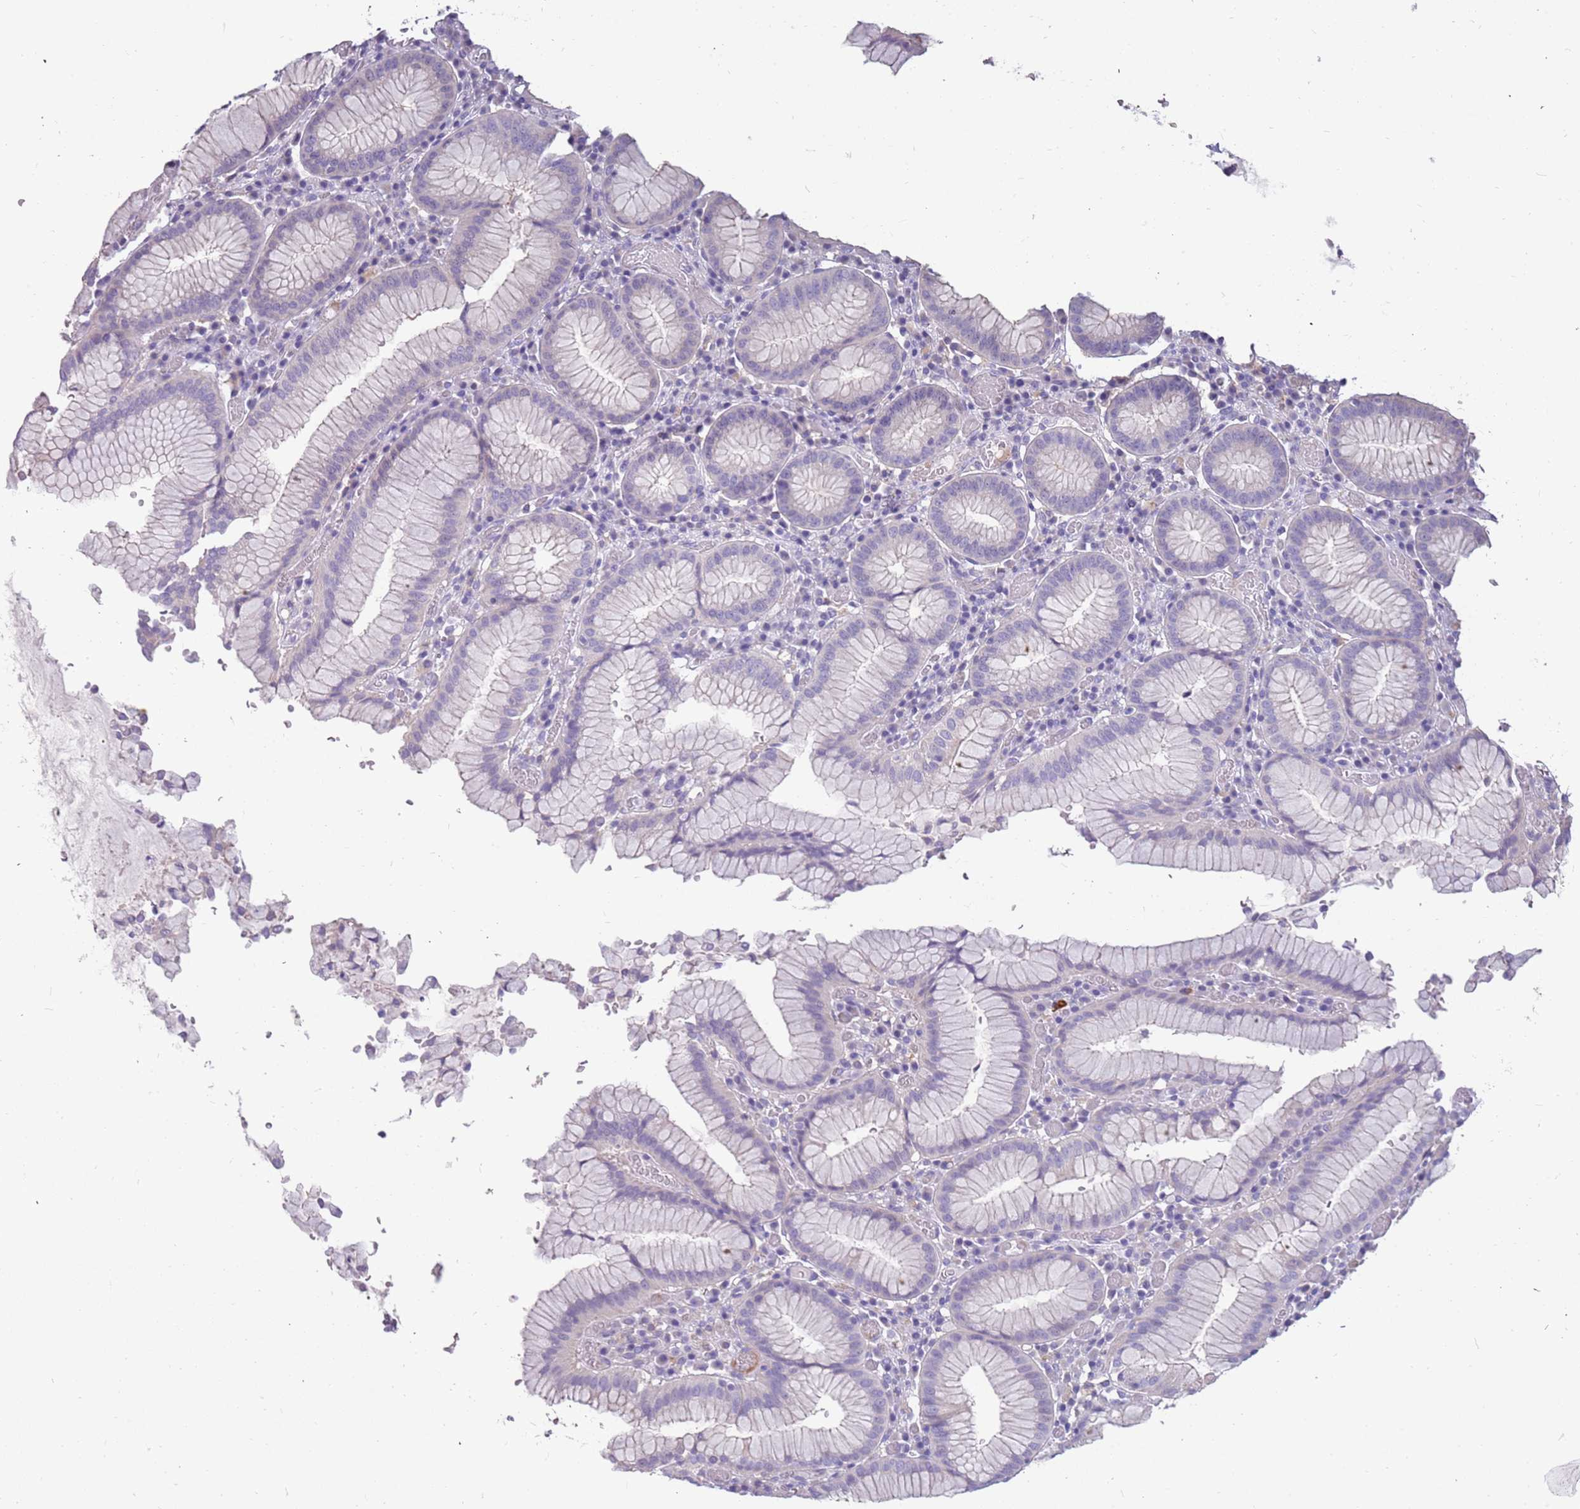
{"staining": {"intensity": "moderate", "quantity": "<25%", "location": "cytoplasmic/membranous"}, "tissue": "stomach", "cell_type": "Glandular cells", "image_type": "normal", "snomed": [{"axis": "morphology", "description": "Normal tissue, NOS"}, {"axis": "topography", "description": "Stomach"}], "caption": "Immunohistochemical staining of benign human stomach reveals moderate cytoplasmic/membranous protein positivity in approximately <25% of glandular cells.", "gene": "RHCG", "patient": {"sex": "male", "age": 55}}